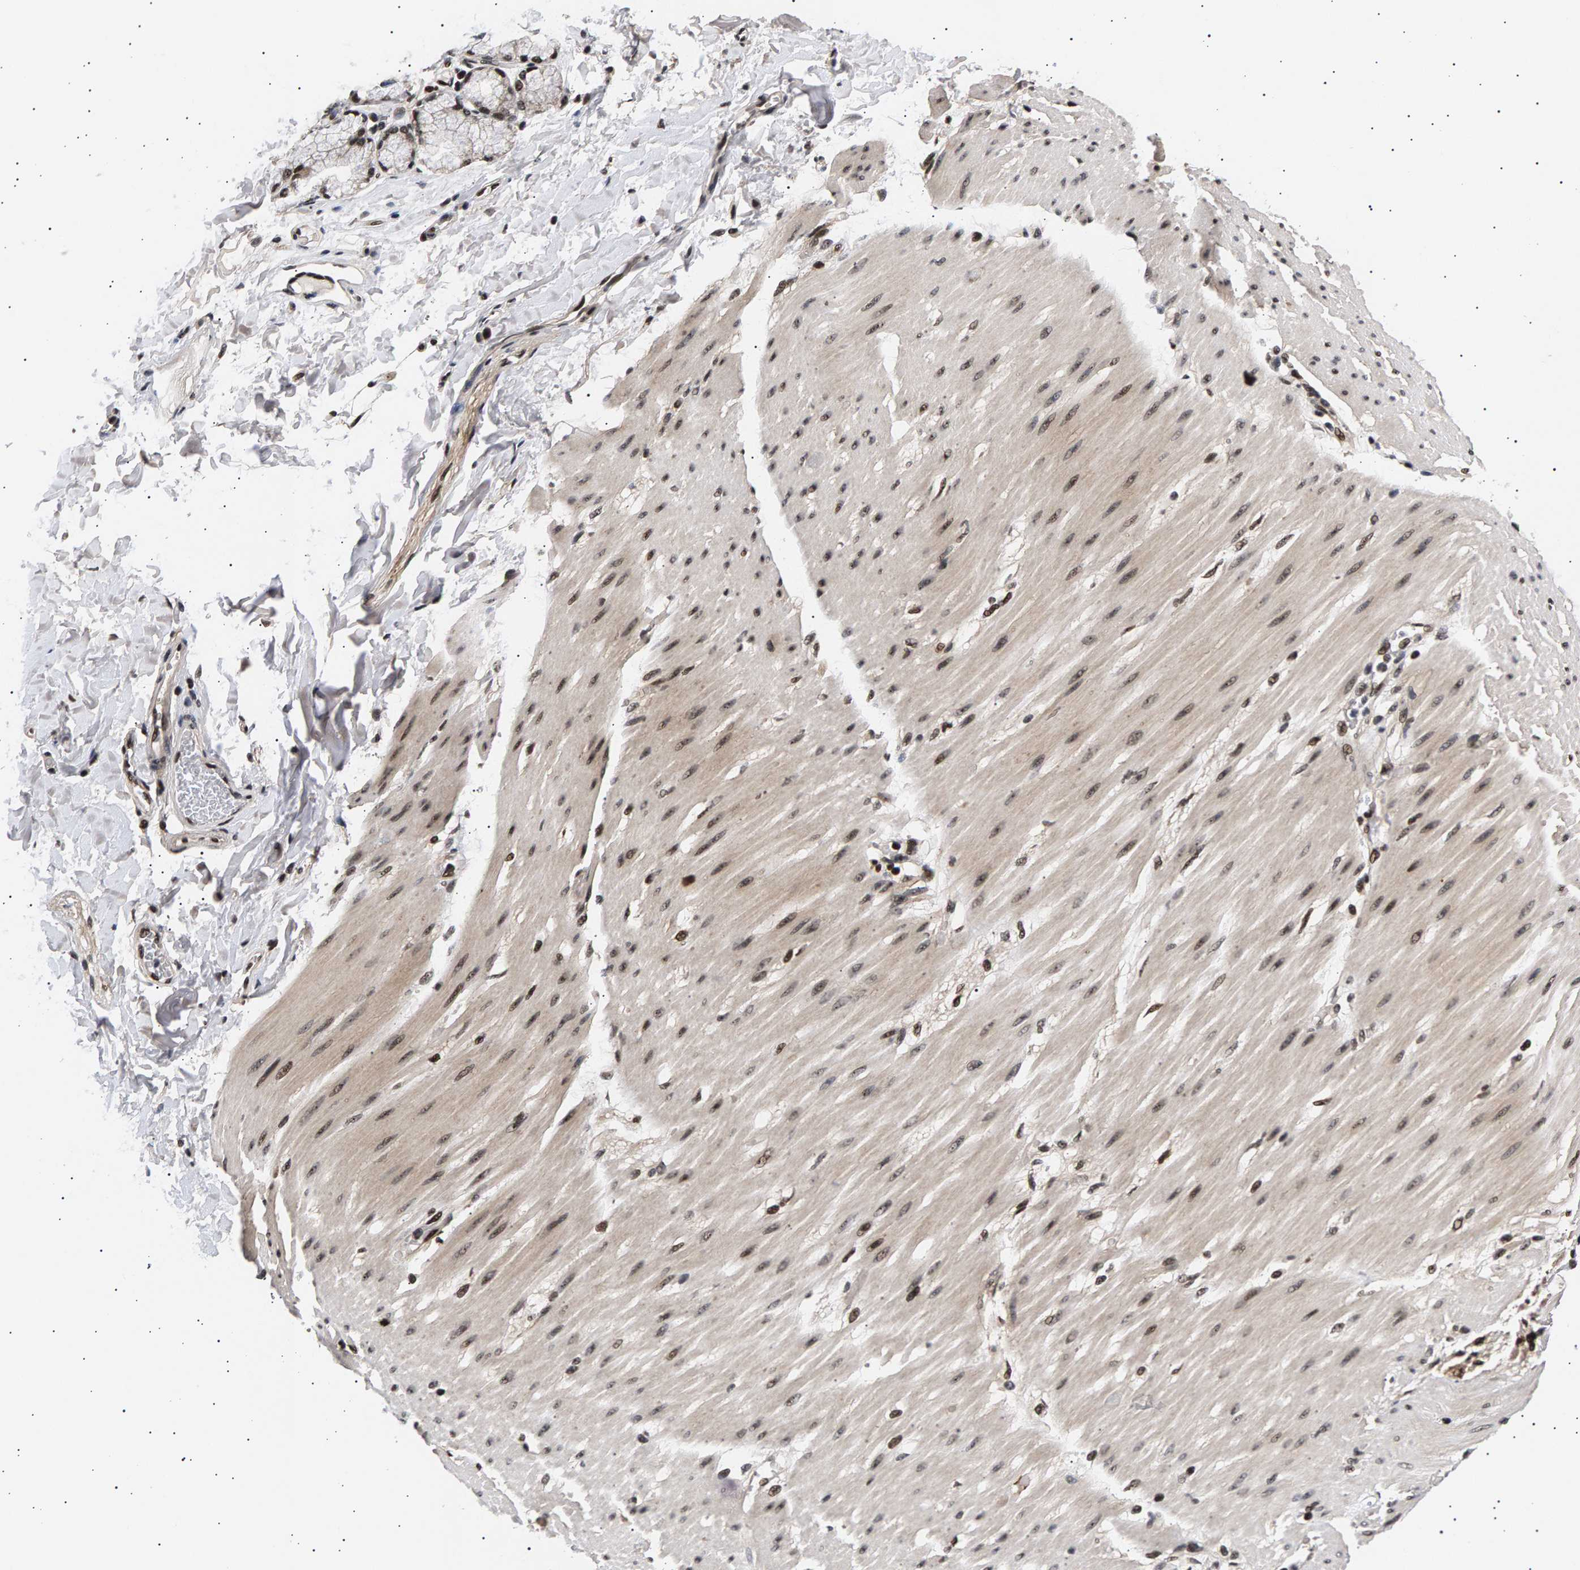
{"staining": {"intensity": "moderate", "quantity": ">75%", "location": "nuclear"}, "tissue": "adipose tissue", "cell_type": "Adipocytes", "image_type": "normal", "snomed": [{"axis": "morphology", "description": "Normal tissue, NOS"}, {"axis": "morphology", "description": "Adenocarcinoma, NOS"}, {"axis": "topography", "description": "Duodenum"}, {"axis": "topography", "description": "Peripheral nerve tissue"}], "caption": "Immunohistochemical staining of unremarkable adipose tissue shows medium levels of moderate nuclear expression in about >75% of adipocytes.", "gene": "ANKRD40", "patient": {"sex": "female", "age": 60}}